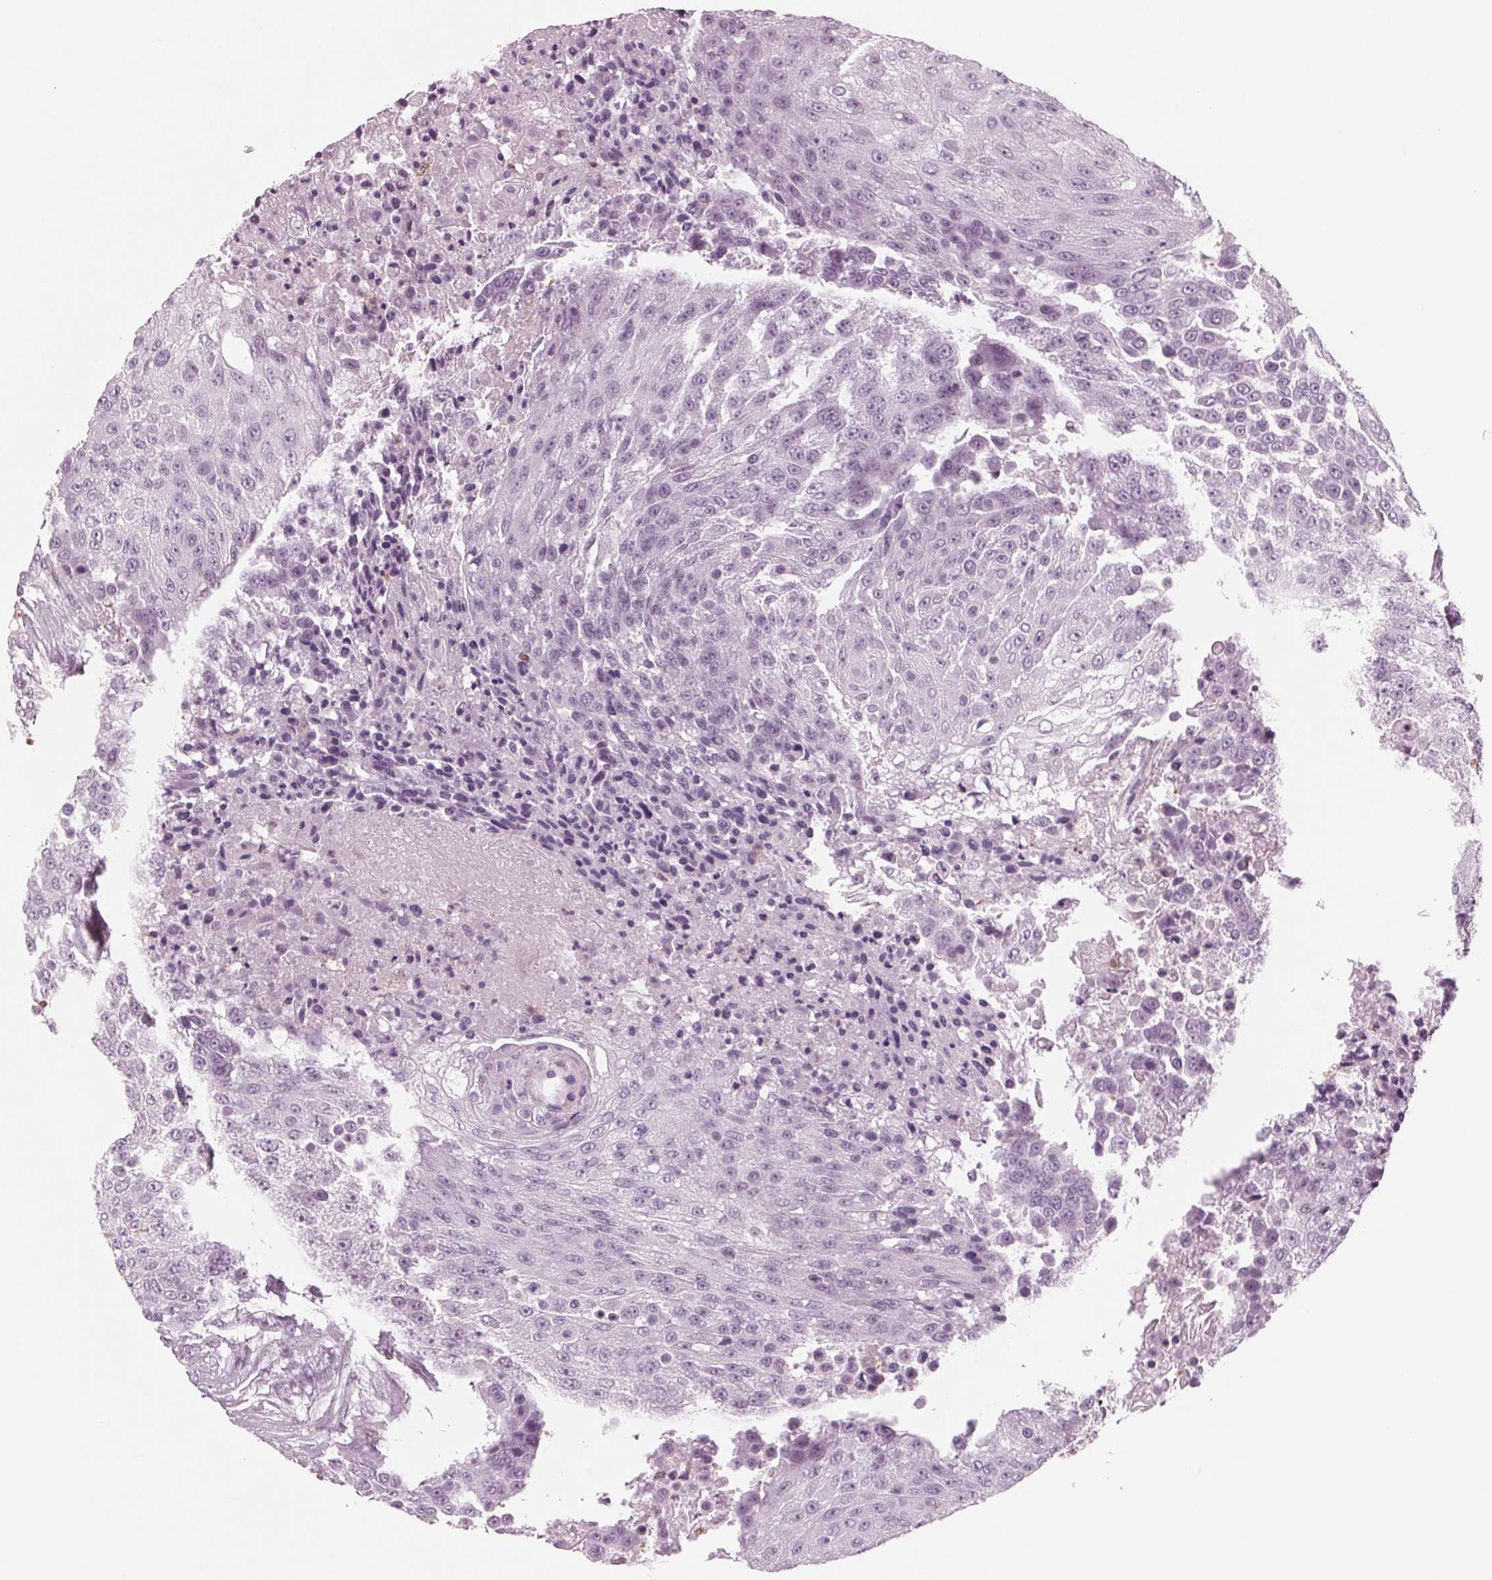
{"staining": {"intensity": "negative", "quantity": "none", "location": "none"}, "tissue": "urothelial cancer", "cell_type": "Tumor cells", "image_type": "cancer", "snomed": [{"axis": "morphology", "description": "Urothelial carcinoma, High grade"}, {"axis": "topography", "description": "Urinary bladder"}], "caption": "Immunohistochemistry of urothelial carcinoma (high-grade) shows no expression in tumor cells.", "gene": "BTLA", "patient": {"sex": "female", "age": 63}}